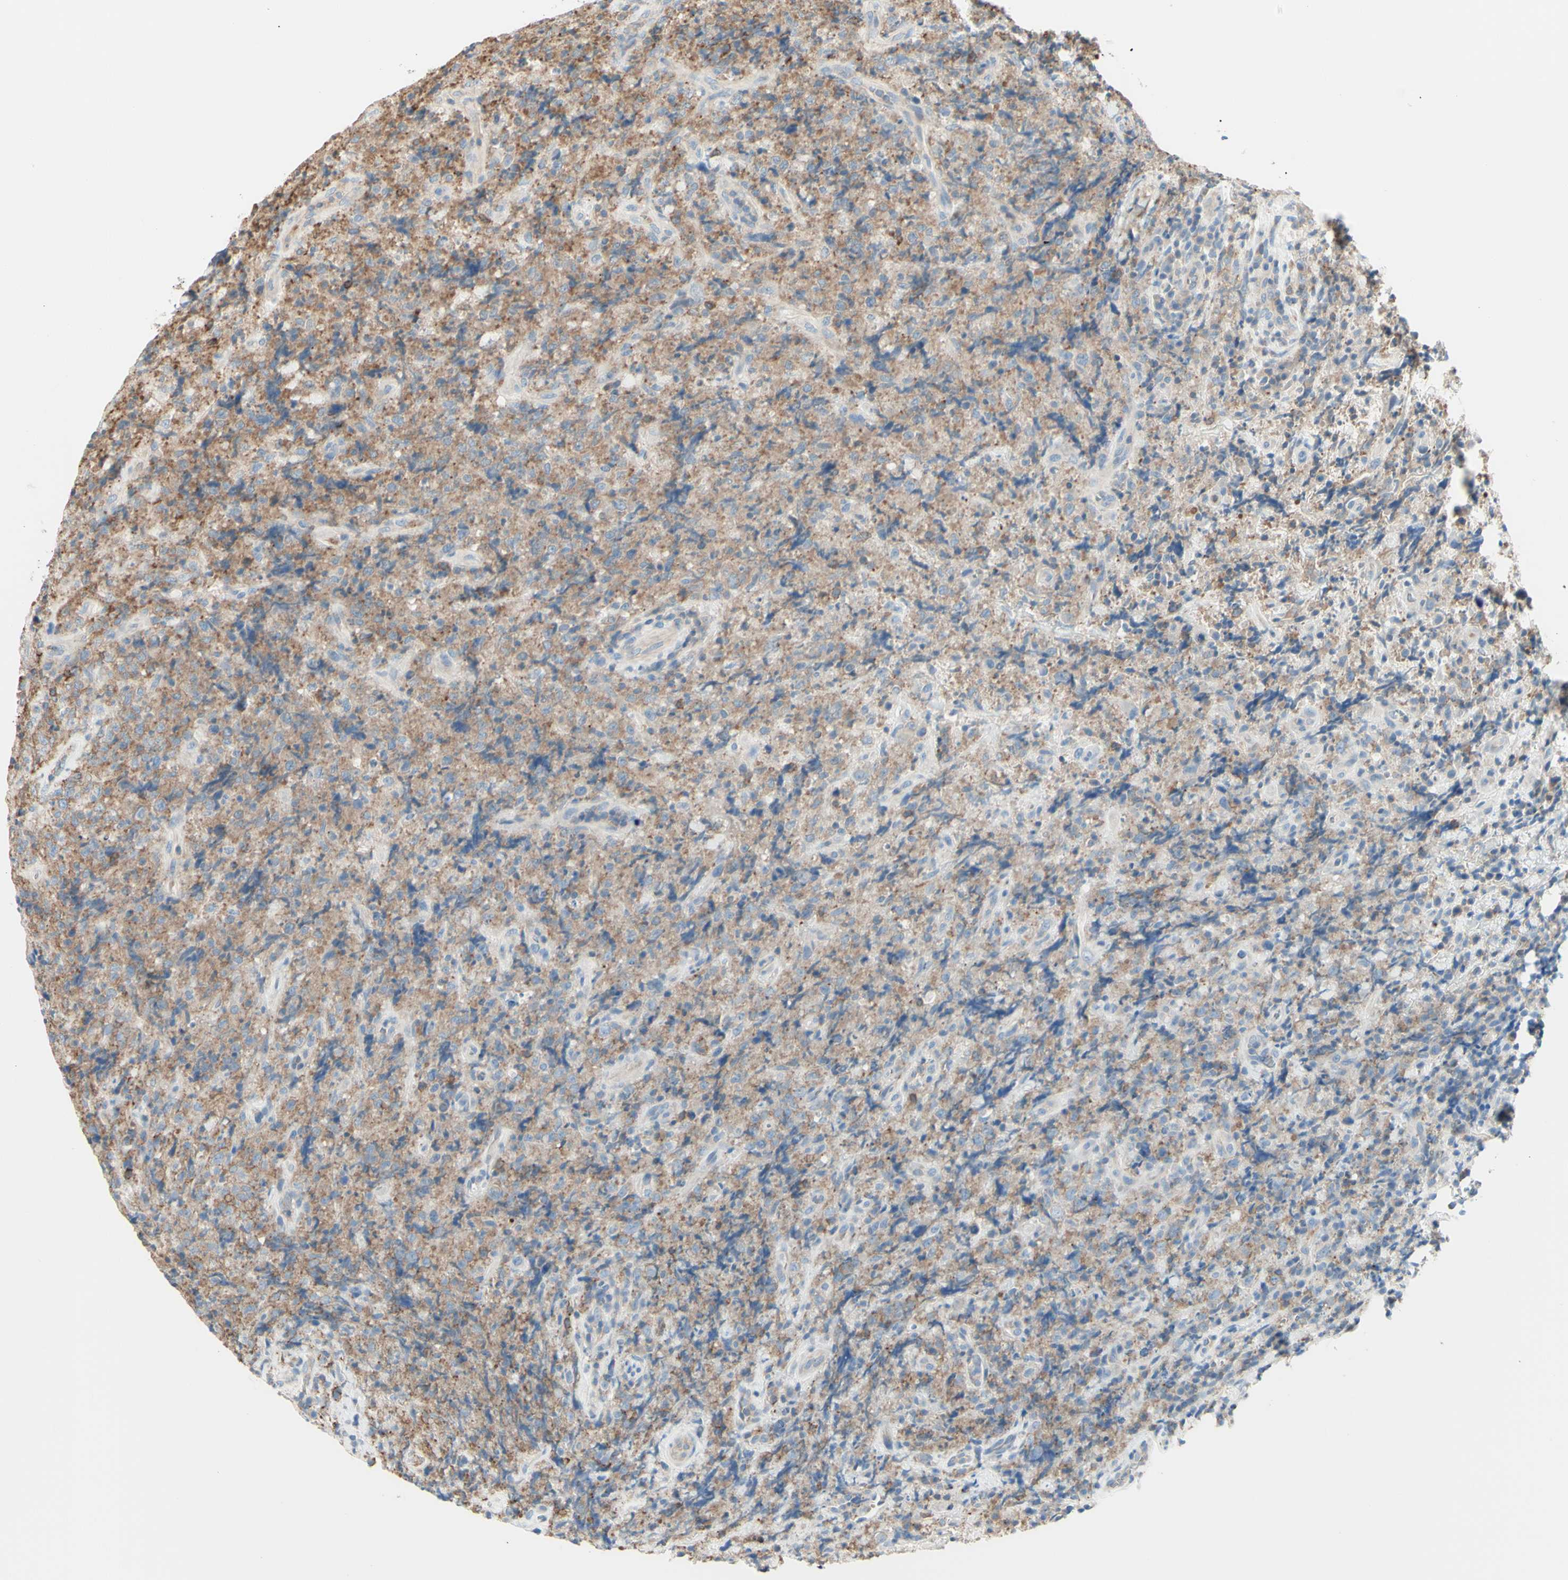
{"staining": {"intensity": "moderate", "quantity": "25%-75%", "location": "cytoplasmic/membranous"}, "tissue": "lymphoma", "cell_type": "Tumor cells", "image_type": "cancer", "snomed": [{"axis": "morphology", "description": "Malignant lymphoma, non-Hodgkin's type, High grade"}, {"axis": "topography", "description": "Tonsil"}], "caption": "IHC micrograph of neoplastic tissue: human malignant lymphoma, non-Hodgkin's type (high-grade) stained using immunohistochemistry exhibits medium levels of moderate protein expression localized specifically in the cytoplasmic/membranous of tumor cells, appearing as a cytoplasmic/membranous brown color.", "gene": "MTM1", "patient": {"sex": "female", "age": 36}}